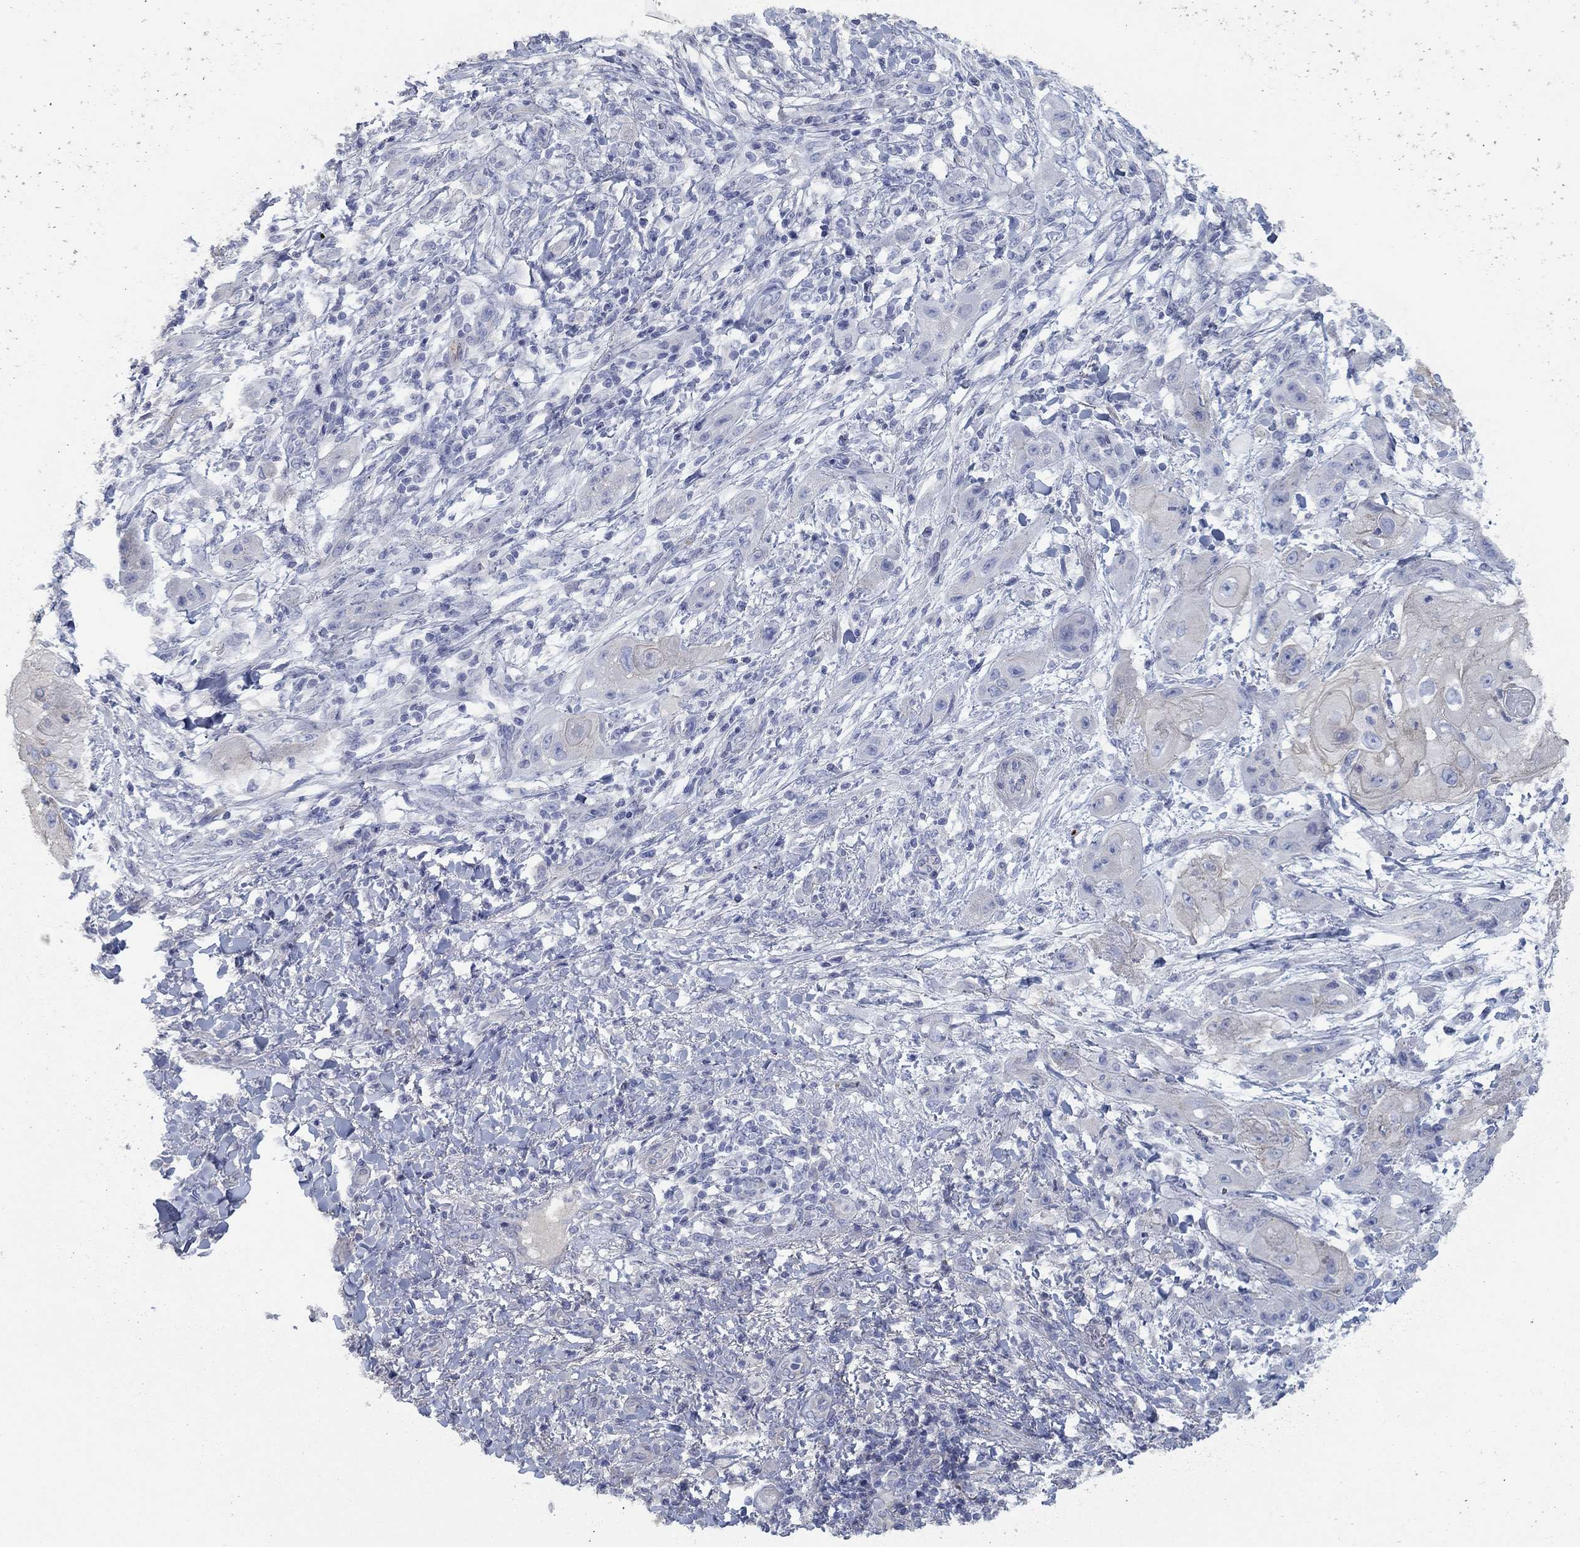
{"staining": {"intensity": "negative", "quantity": "none", "location": "none"}, "tissue": "skin cancer", "cell_type": "Tumor cells", "image_type": "cancer", "snomed": [{"axis": "morphology", "description": "Squamous cell carcinoma, NOS"}, {"axis": "topography", "description": "Skin"}], "caption": "Skin squamous cell carcinoma was stained to show a protein in brown. There is no significant staining in tumor cells.", "gene": "APOC3", "patient": {"sex": "male", "age": 62}}